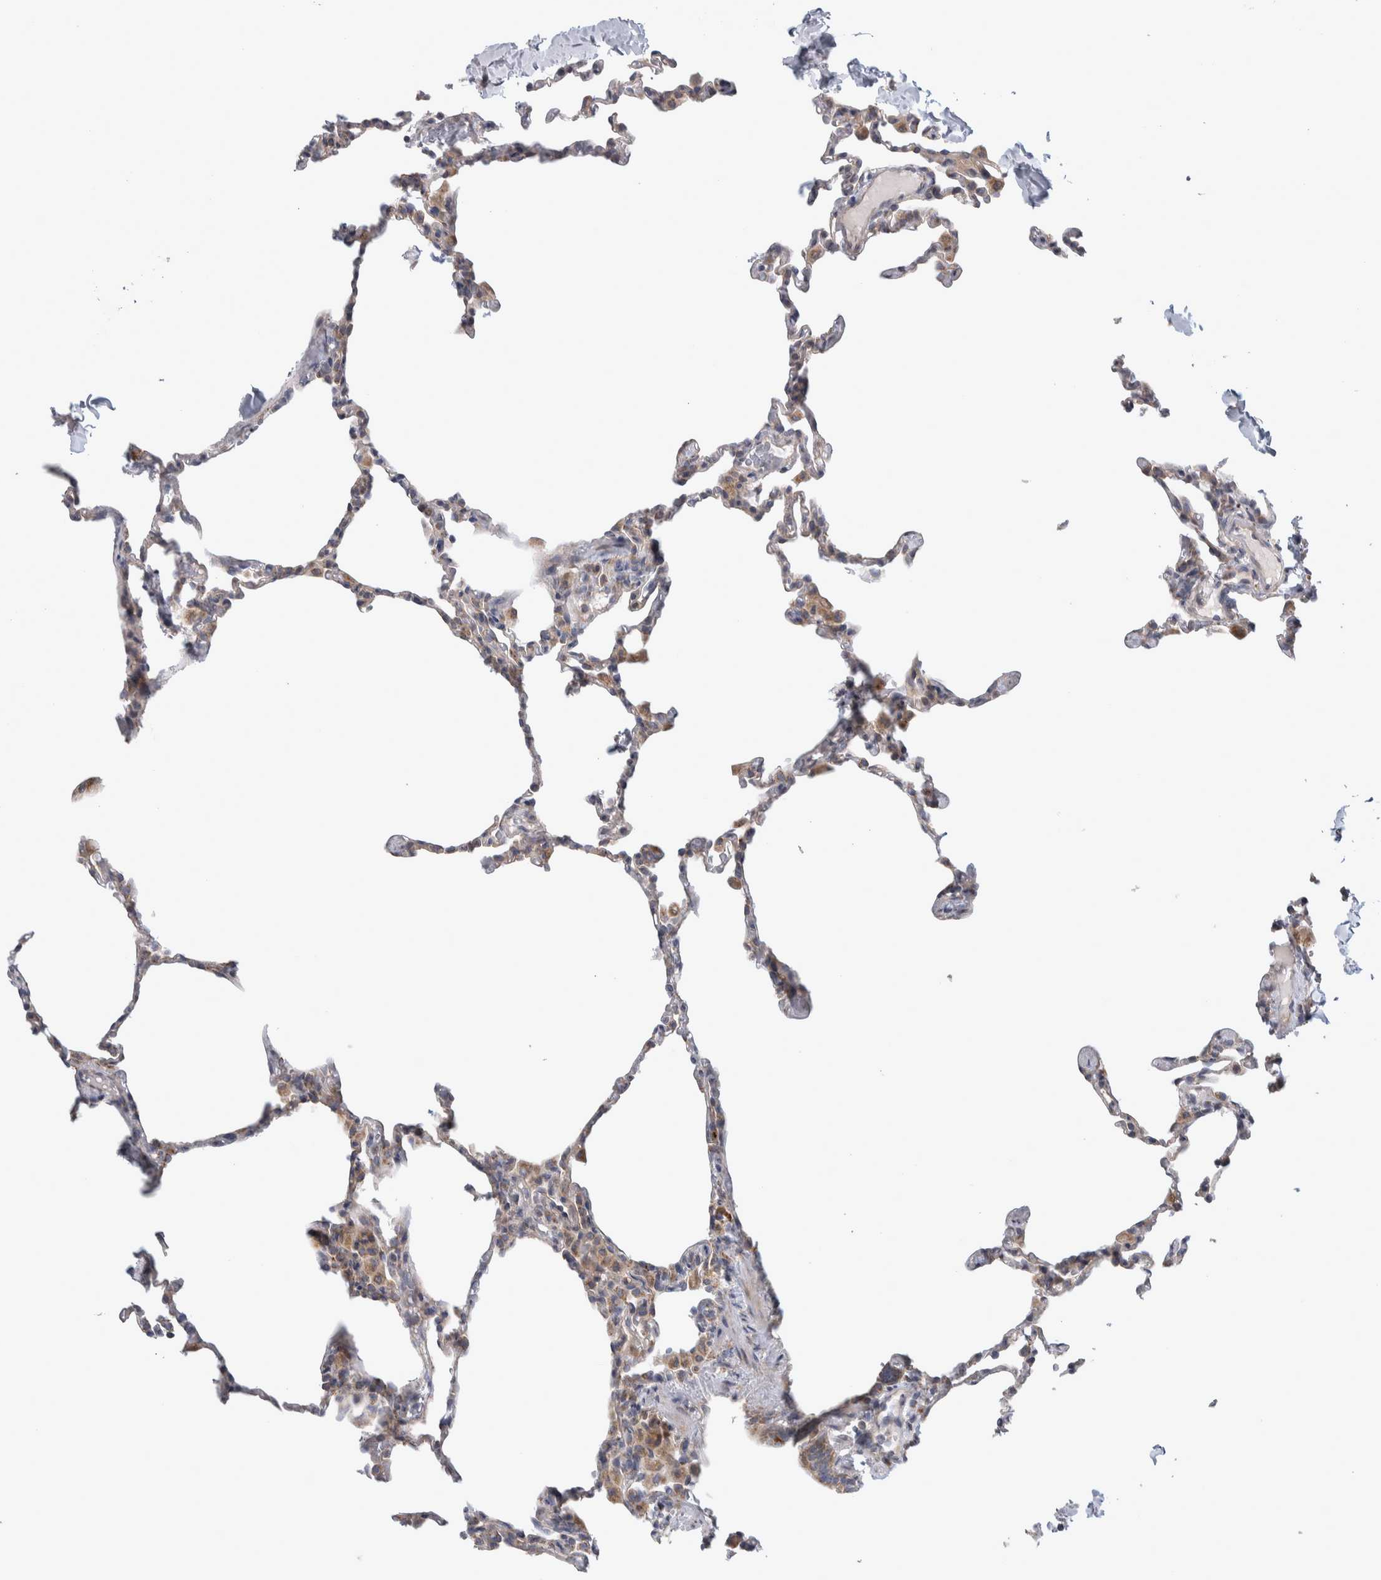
{"staining": {"intensity": "weak", "quantity": "<25%", "location": "cytoplasmic/membranous"}, "tissue": "lung", "cell_type": "Alveolar cells", "image_type": "normal", "snomed": [{"axis": "morphology", "description": "Normal tissue, NOS"}, {"axis": "topography", "description": "Lung"}], "caption": "Alveolar cells are negative for brown protein staining in unremarkable lung. Nuclei are stained in blue.", "gene": "SCO1", "patient": {"sex": "male", "age": 20}}